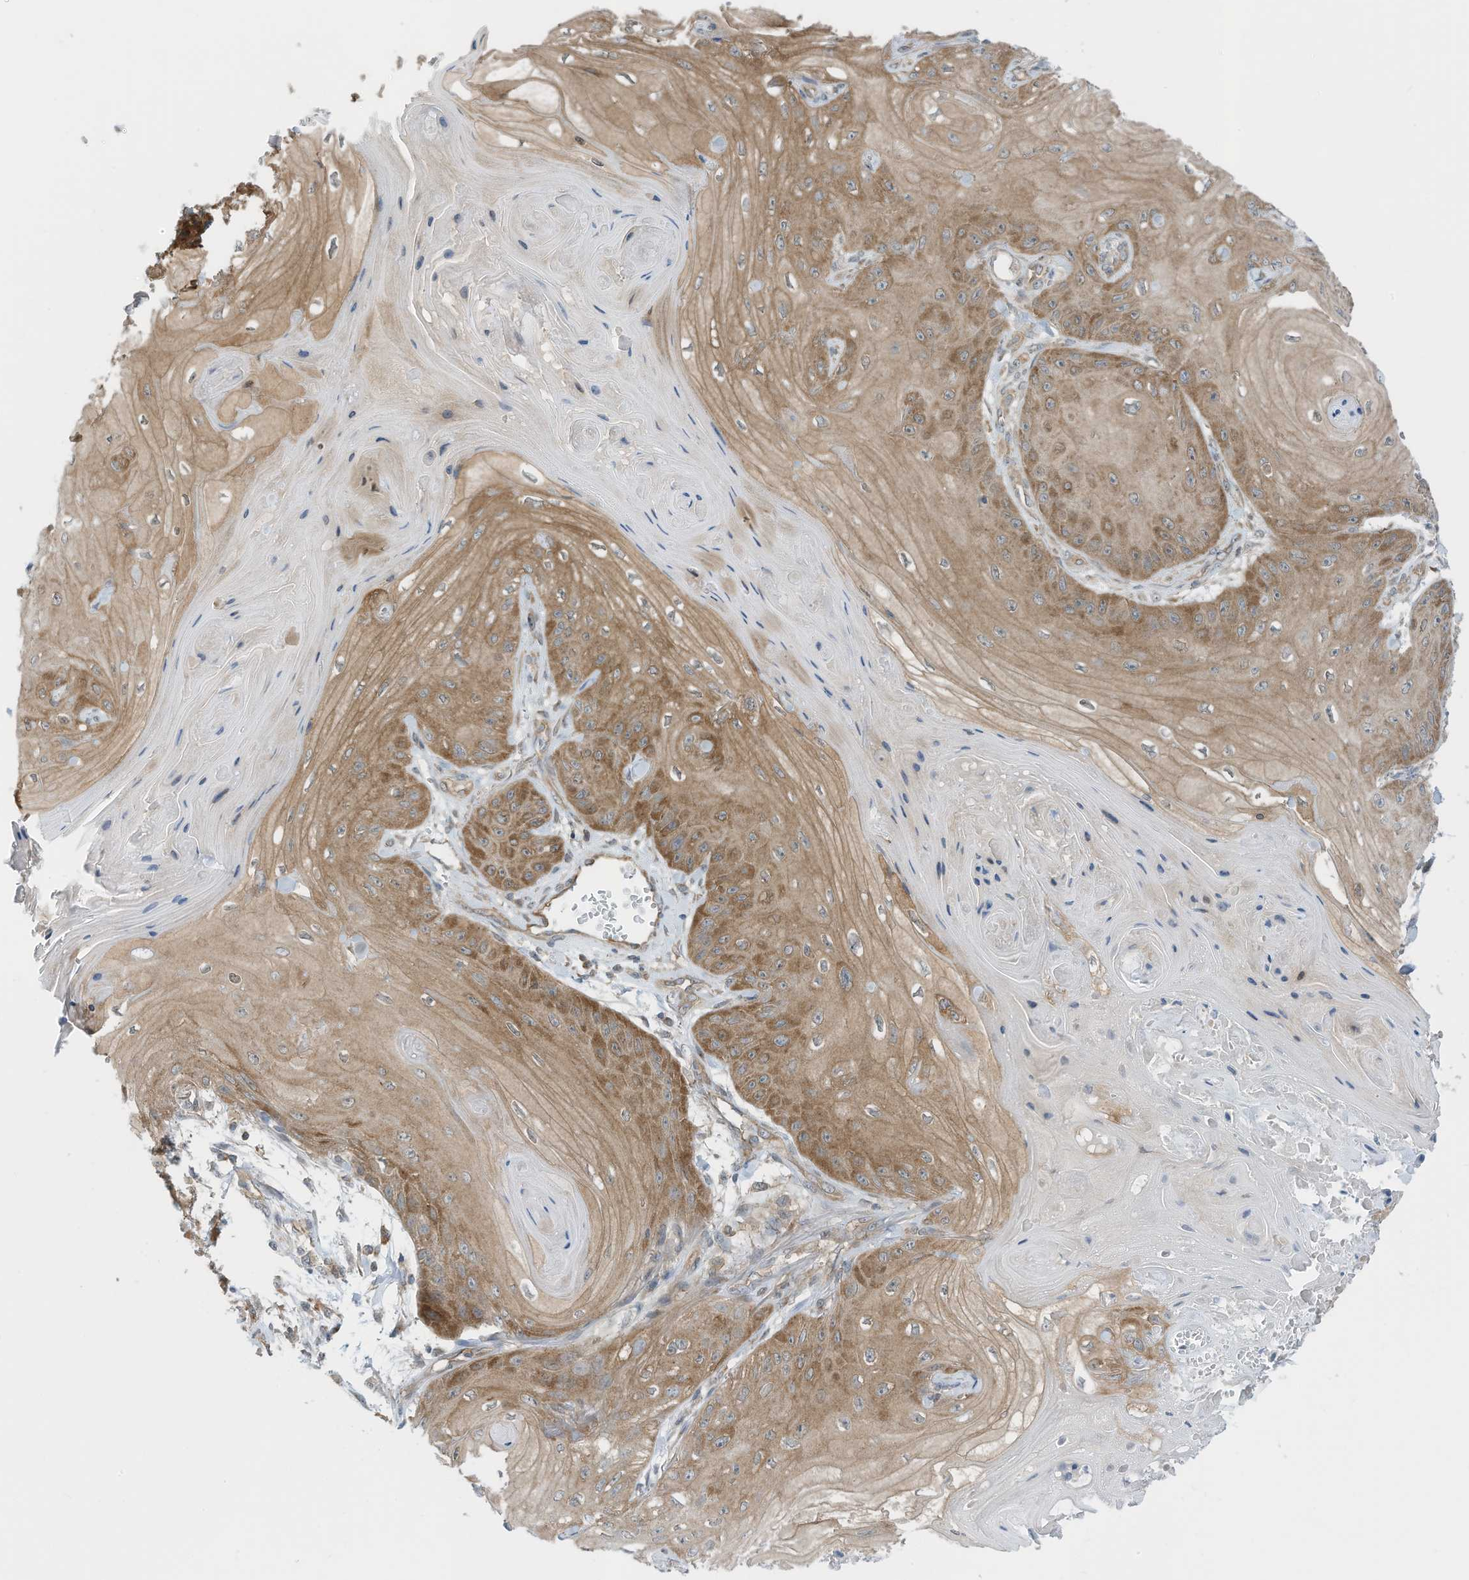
{"staining": {"intensity": "moderate", "quantity": "25%-75%", "location": "cytoplasmic/membranous"}, "tissue": "skin cancer", "cell_type": "Tumor cells", "image_type": "cancer", "snomed": [{"axis": "morphology", "description": "Squamous cell carcinoma, NOS"}, {"axis": "topography", "description": "Skin"}], "caption": "A high-resolution photomicrograph shows immunohistochemistry (IHC) staining of skin cancer (squamous cell carcinoma), which shows moderate cytoplasmic/membranous expression in approximately 25%-75% of tumor cells.", "gene": "REPS1", "patient": {"sex": "male", "age": 74}}